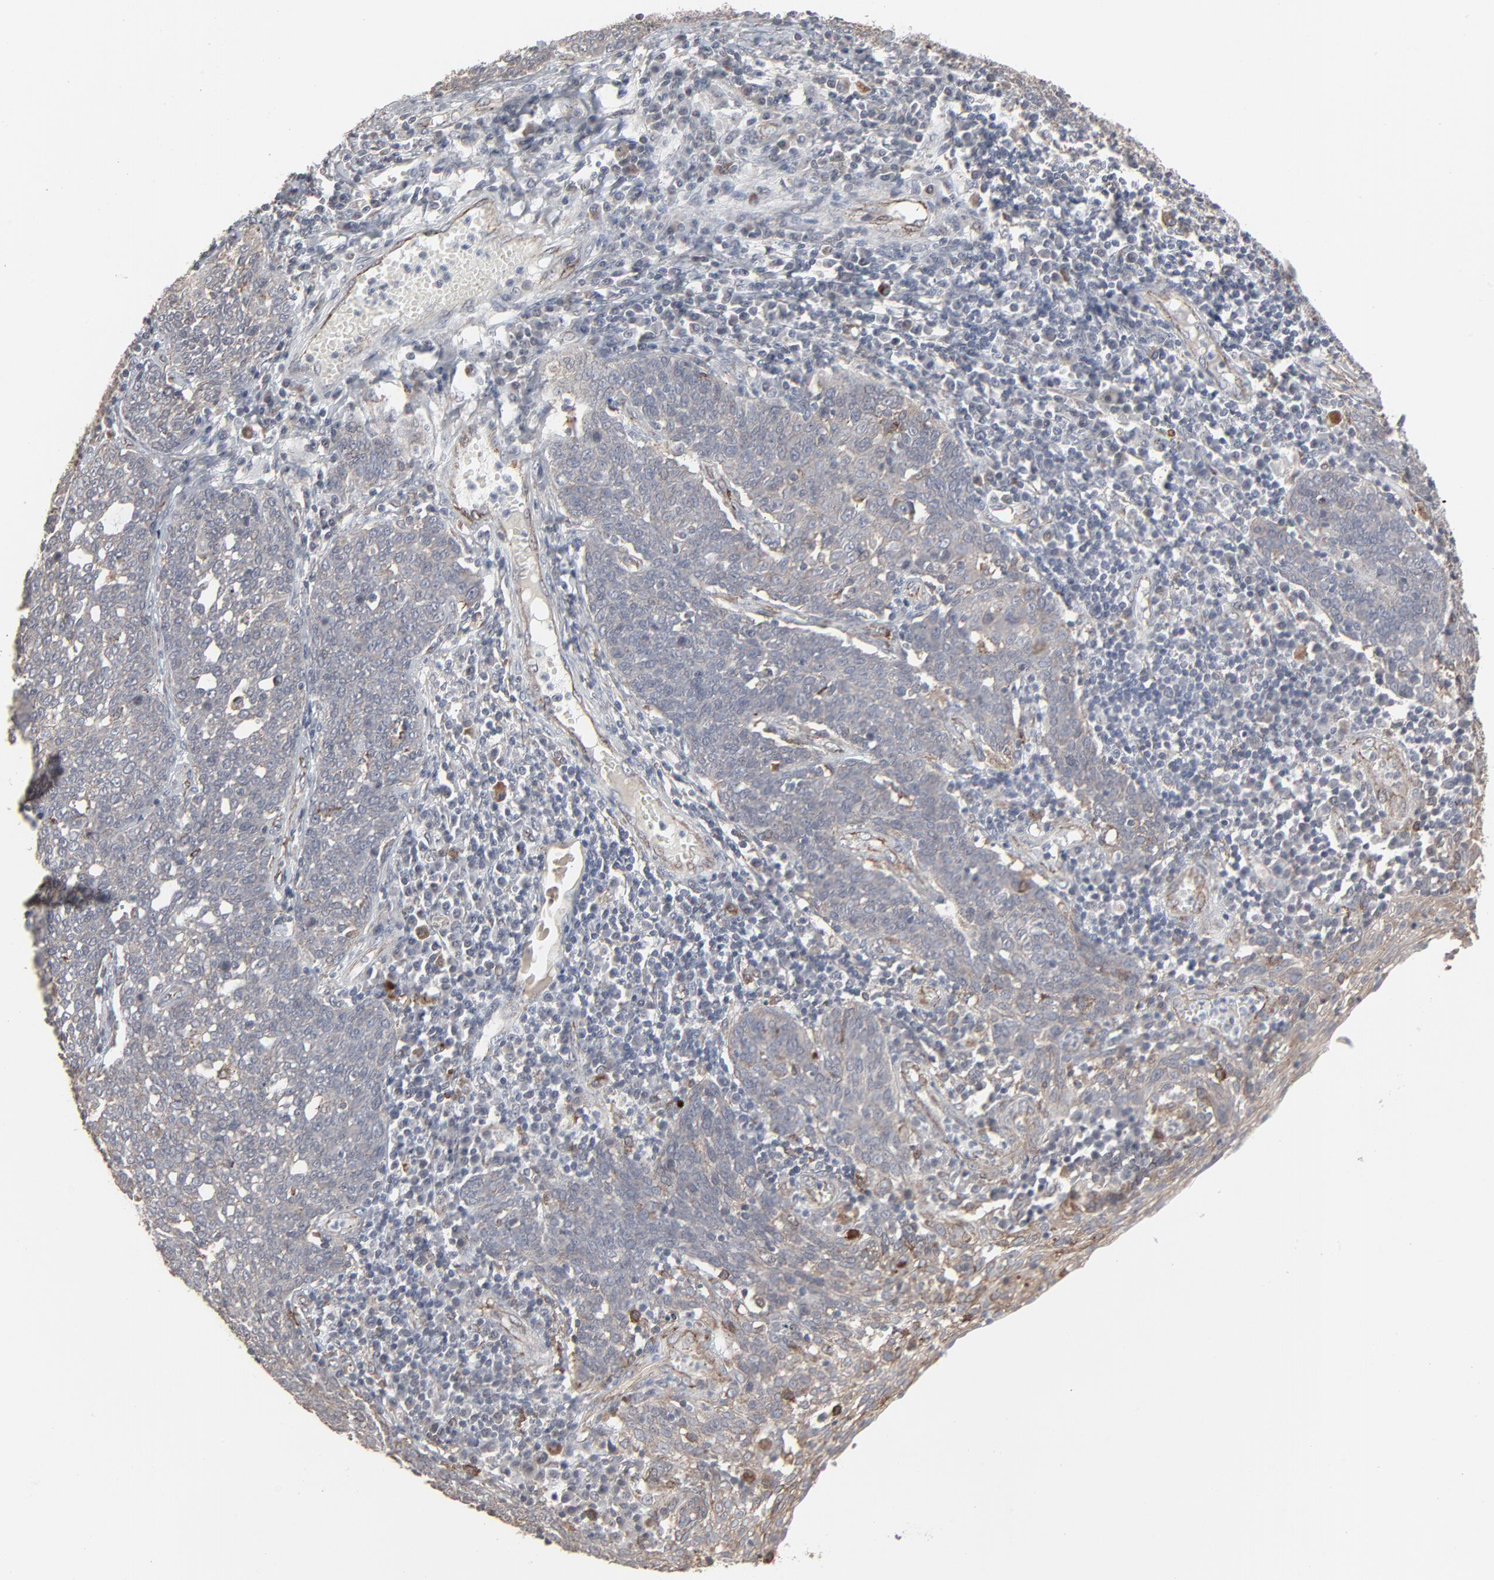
{"staining": {"intensity": "weak", "quantity": "<25%", "location": "cytoplasmic/membranous"}, "tissue": "cervical cancer", "cell_type": "Tumor cells", "image_type": "cancer", "snomed": [{"axis": "morphology", "description": "Squamous cell carcinoma, NOS"}, {"axis": "topography", "description": "Cervix"}], "caption": "Immunohistochemistry (IHC) histopathology image of human cervical squamous cell carcinoma stained for a protein (brown), which exhibits no staining in tumor cells.", "gene": "CTNND1", "patient": {"sex": "female", "age": 34}}